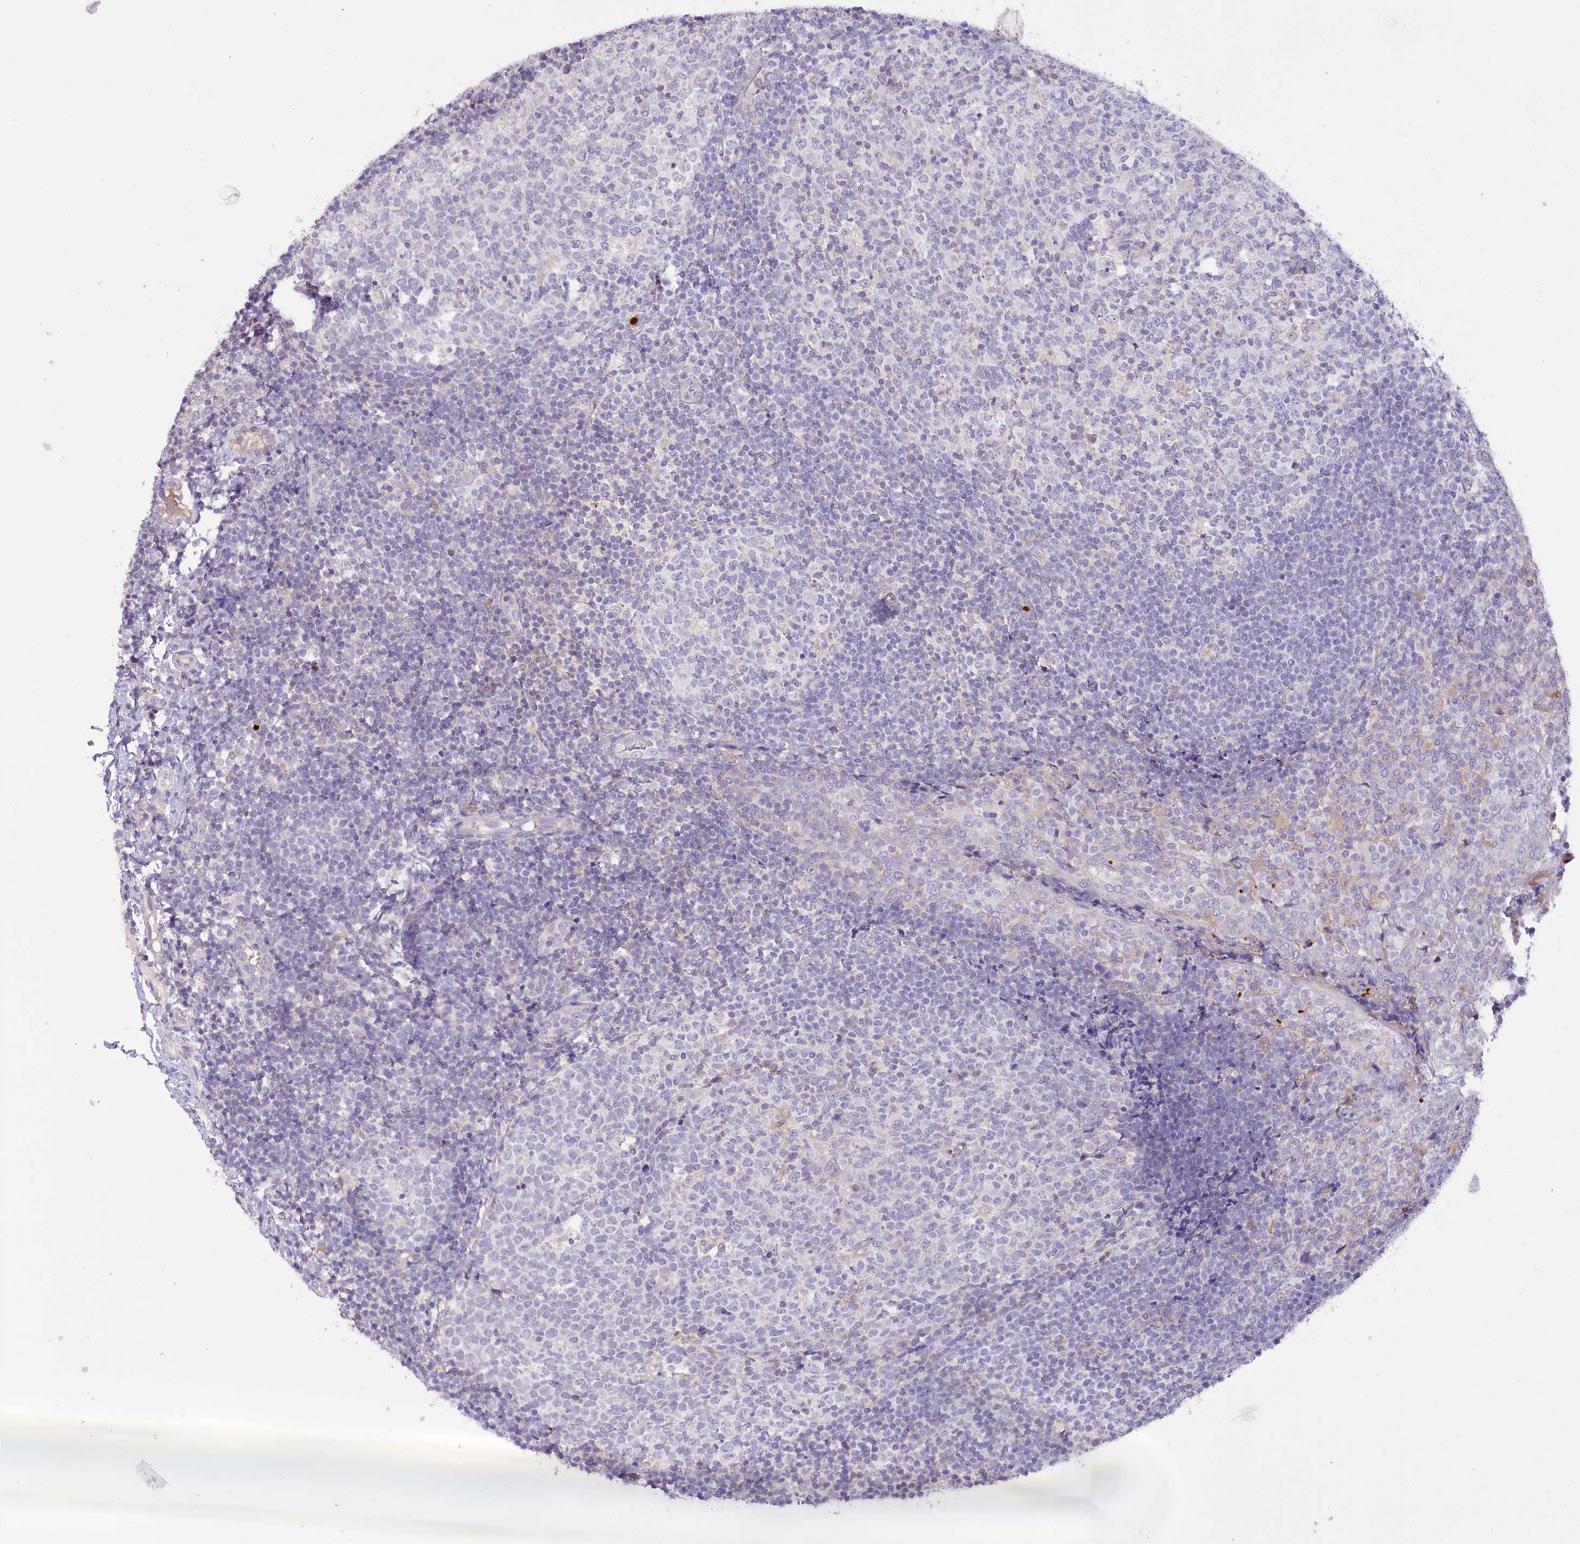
{"staining": {"intensity": "negative", "quantity": "none", "location": "none"}, "tissue": "tonsil", "cell_type": "Germinal center cells", "image_type": "normal", "snomed": [{"axis": "morphology", "description": "Normal tissue, NOS"}, {"axis": "topography", "description": "Tonsil"}], "caption": "Tonsil stained for a protein using immunohistochemistry exhibits no expression germinal center cells.", "gene": "DPYD", "patient": {"sex": "female", "age": 19}}